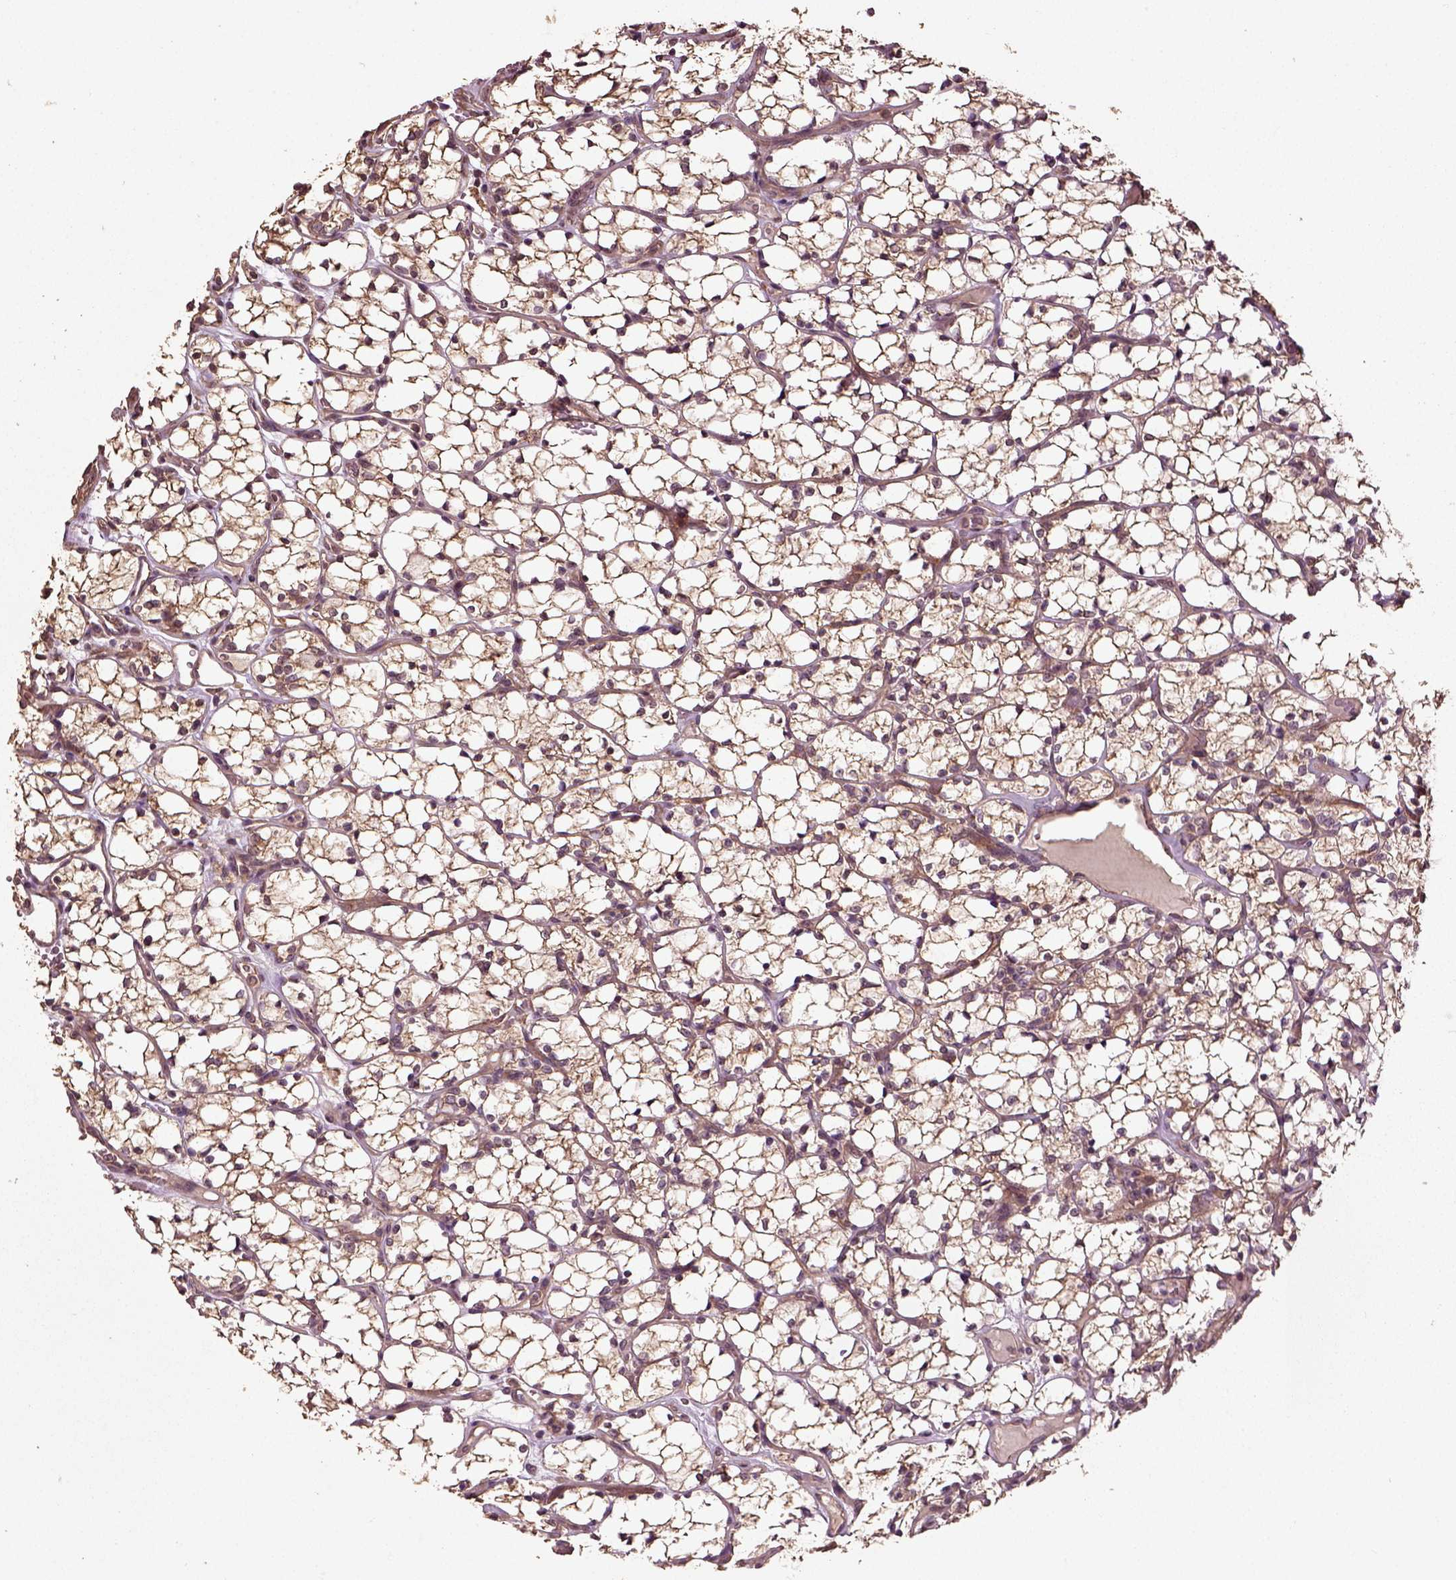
{"staining": {"intensity": "moderate", "quantity": ">75%", "location": "cytoplasmic/membranous"}, "tissue": "renal cancer", "cell_type": "Tumor cells", "image_type": "cancer", "snomed": [{"axis": "morphology", "description": "Adenocarcinoma, NOS"}, {"axis": "topography", "description": "Kidney"}], "caption": "Immunohistochemistry (IHC) photomicrograph of renal adenocarcinoma stained for a protein (brown), which displays medium levels of moderate cytoplasmic/membranous staining in about >75% of tumor cells.", "gene": "ERV3-1", "patient": {"sex": "female", "age": 69}}